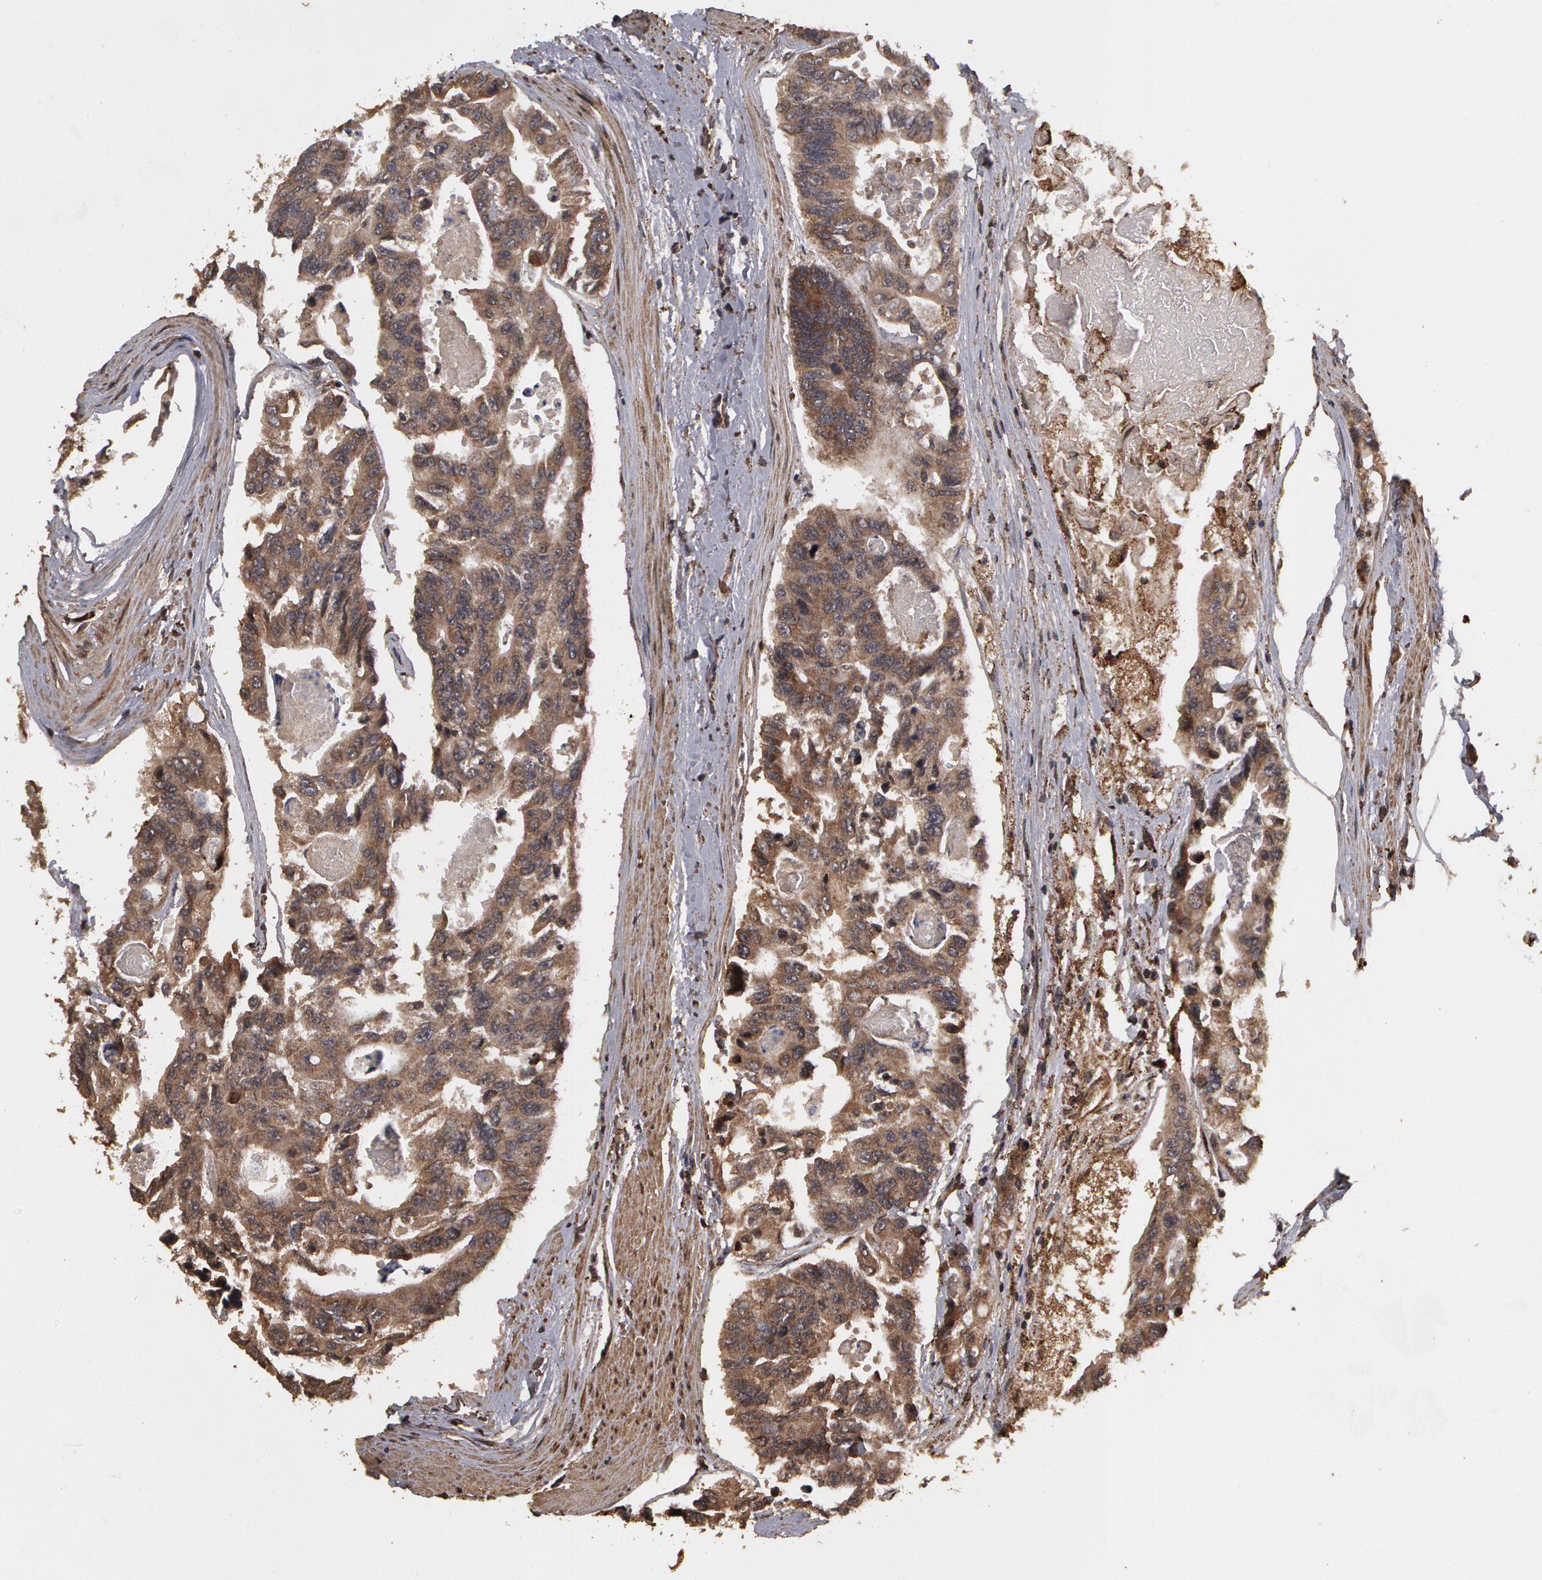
{"staining": {"intensity": "weak", "quantity": ">75%", "location": "cytoplasmic/membranous"}, "tissue": "colorectal cancer", "cell_type": "Tumor cells", "image_type": "cancer", "snomed": [{"axis": "morphology", "description": "Adenocarcinoma, NOS"}, {"axis": "topography", "description": "Colon"}], "caption": "Weak cytoplasmic/membranous expression is seen in approximately >75% of tumor cells in colorectal adenocarcinoma.", "gene": "CALR", "patient": {"sex": "female", "age": 86}}